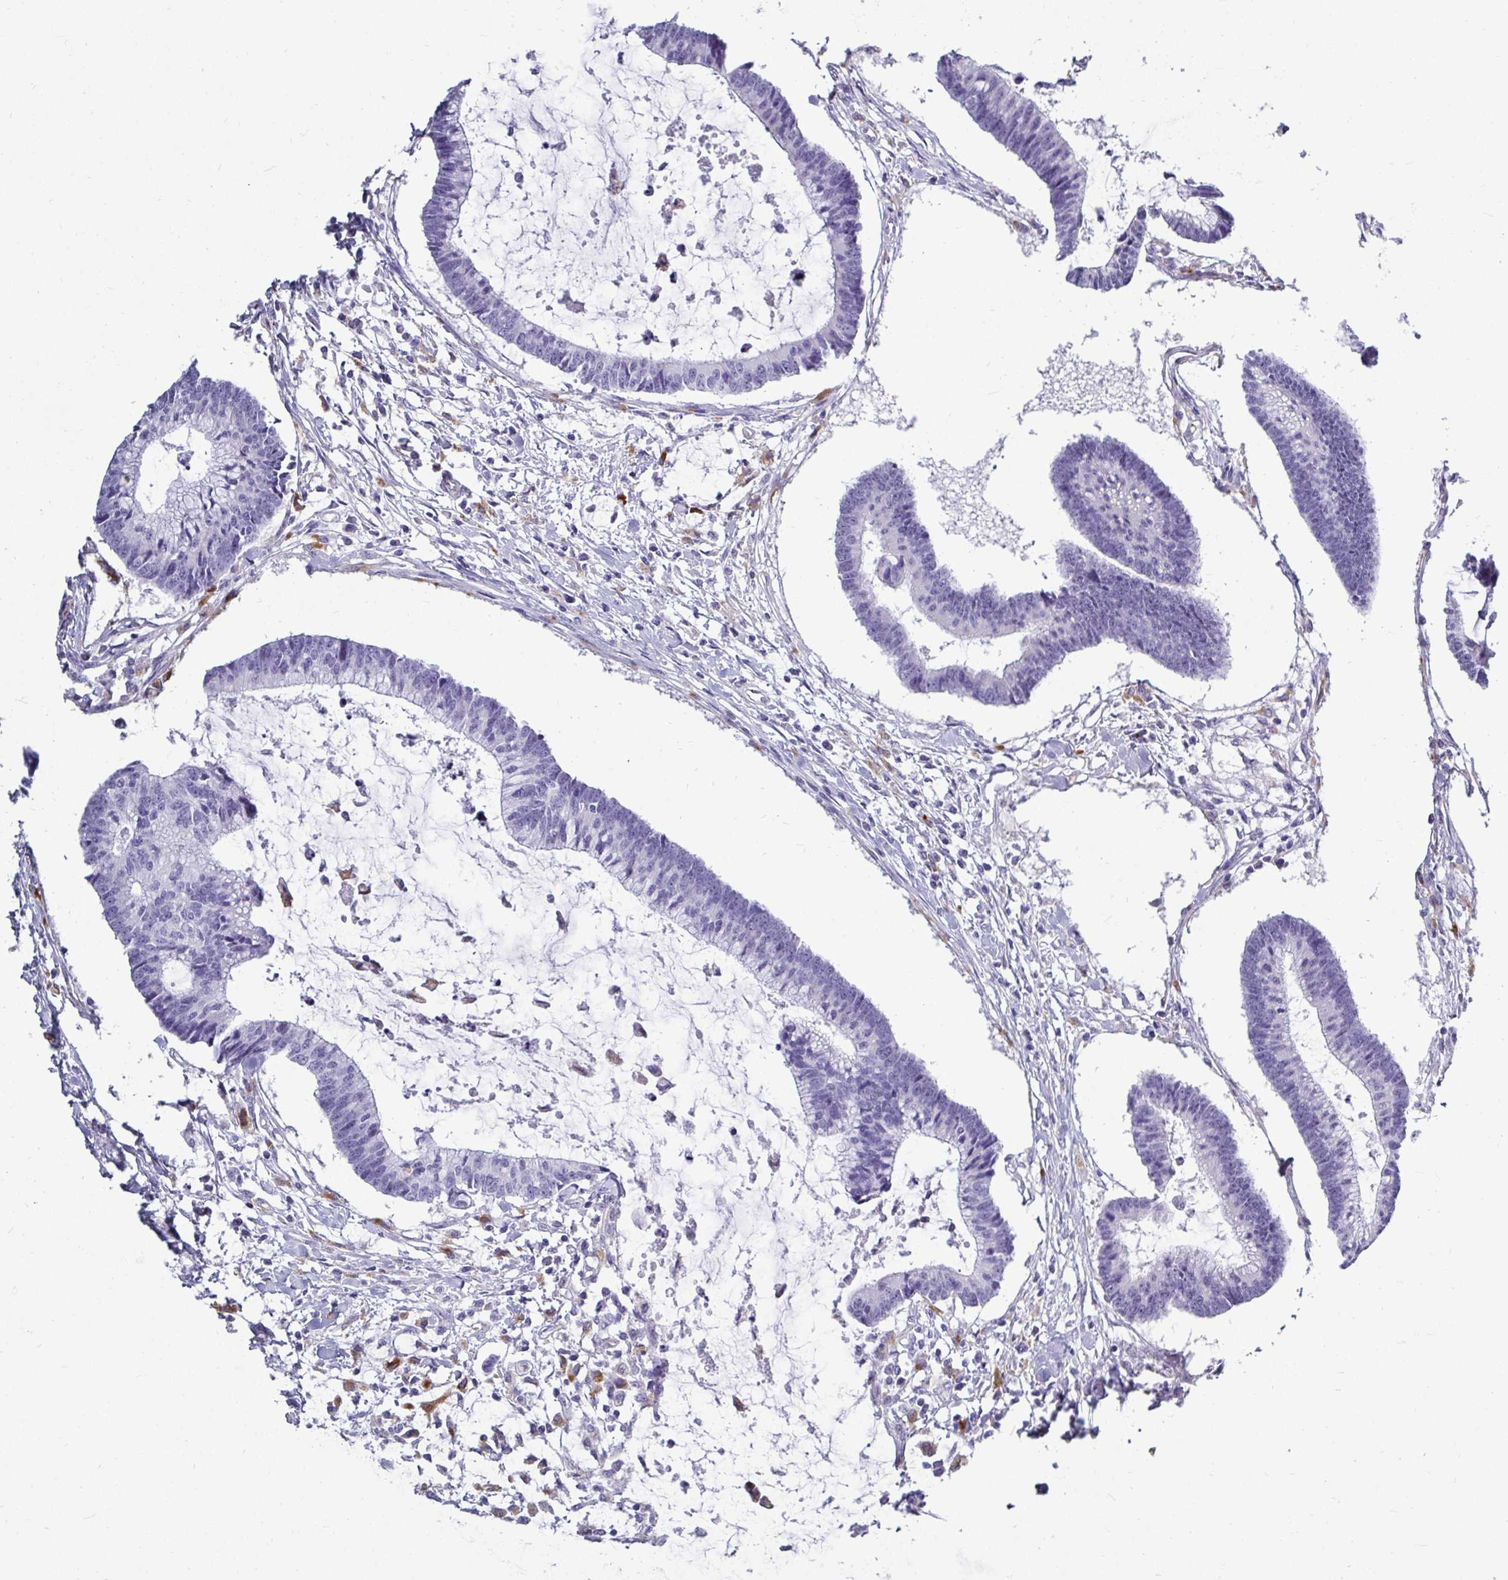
{"staining": {"intensity": "negative", "quantity": "none", "location": "none"}, "tissue": "colorectal cancer", "cell_type": "Tumor cells", "image_type": "cancer", "snomed": [{"axis": "morphology", "description": "Adenocarcinoma, NOS"}, {"axis": "topography", "description": "Colon"}], "caption": "Immunohistochemical staining of adenocarcinoma (colorectal) displays no significant staining in tumor cells.", "gene": "CTSZ", "patient": {"sex": "female", "age": 78}}